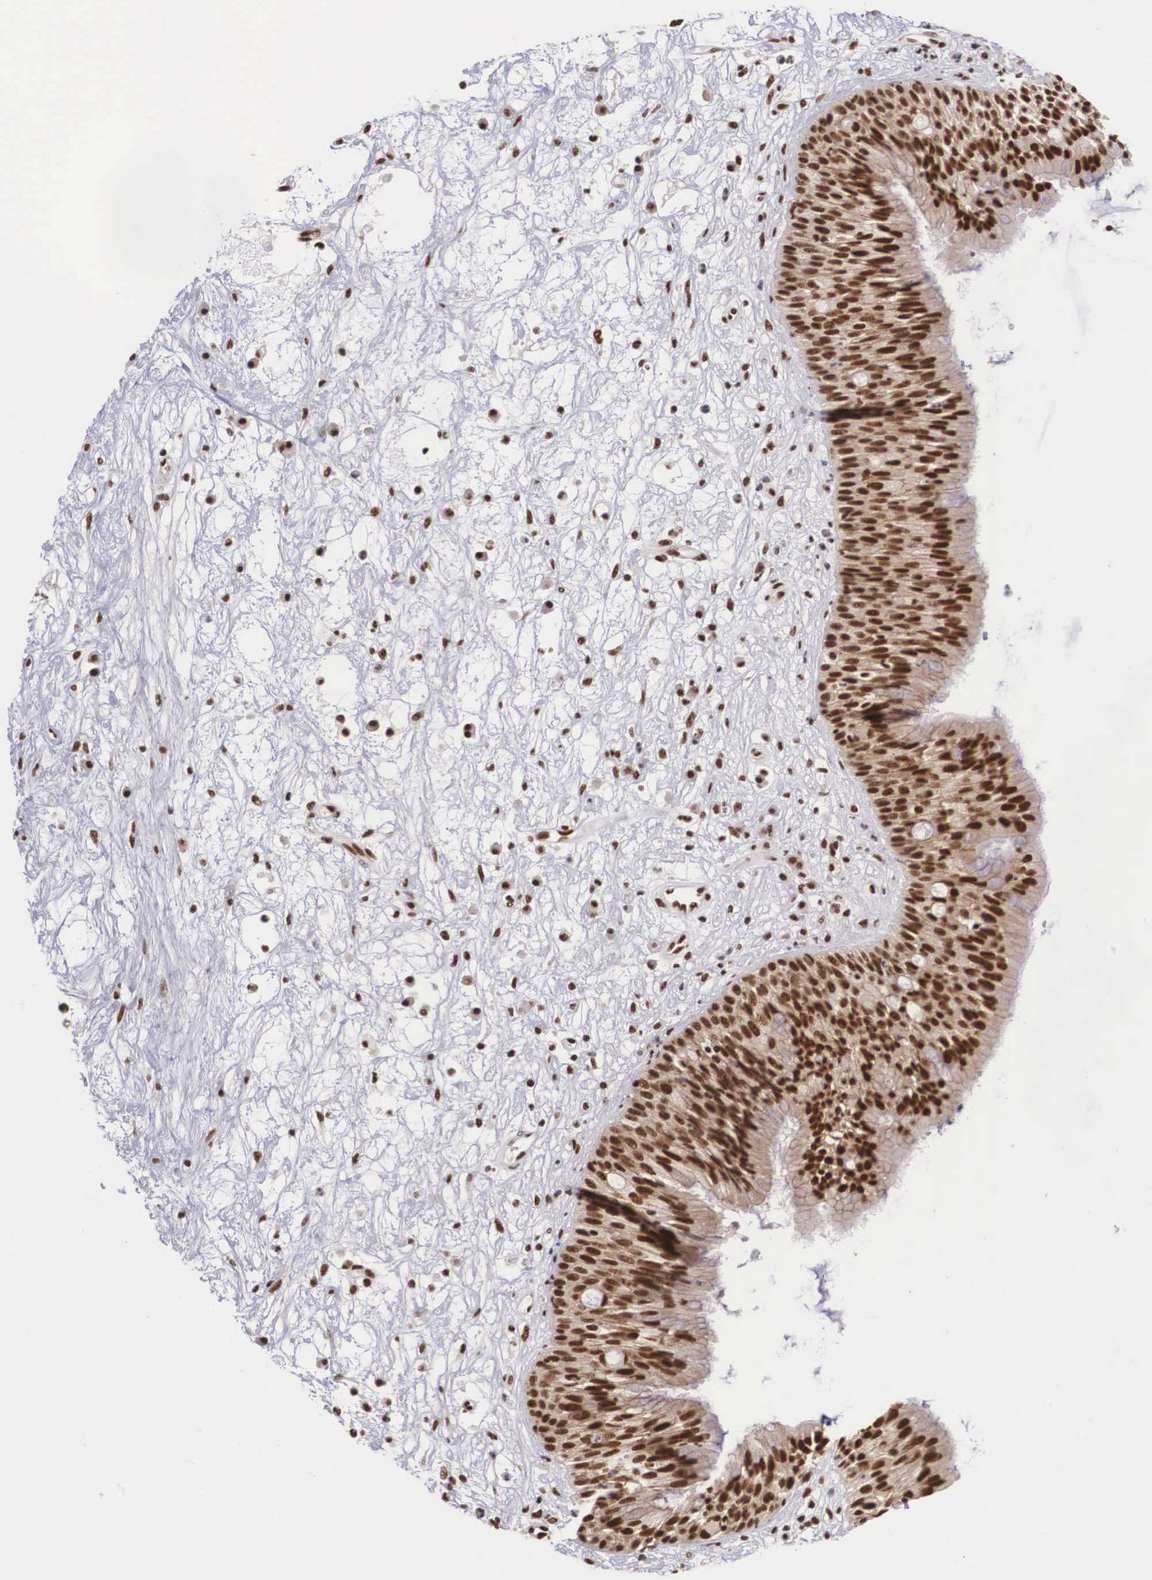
{"staining": {"intensity": "strong", "quantity": ">75%", "location": "nuclear"}, "tissue": "nasopharynx", "cell_type": "Respiratory epithelial cells", "image_type": "normal", "snomed": [{"axis": "morphology", "description": "Normal tissue, NOS"}, {"axis": "topography", "description": "Nasopharynx"}], "caption": "Nasopharynx stained with DAB (3,3'-diaminobenzidine) immunohistochemistry (IHC) shows high levels of strong nuclear positivity in approximately >75% of respiratory epithelial cells. (Brightfield microscopy of DAB IHC at high magnification).", "gene": "POLR2F", "patient": {"sex": "male", "age": 13}}